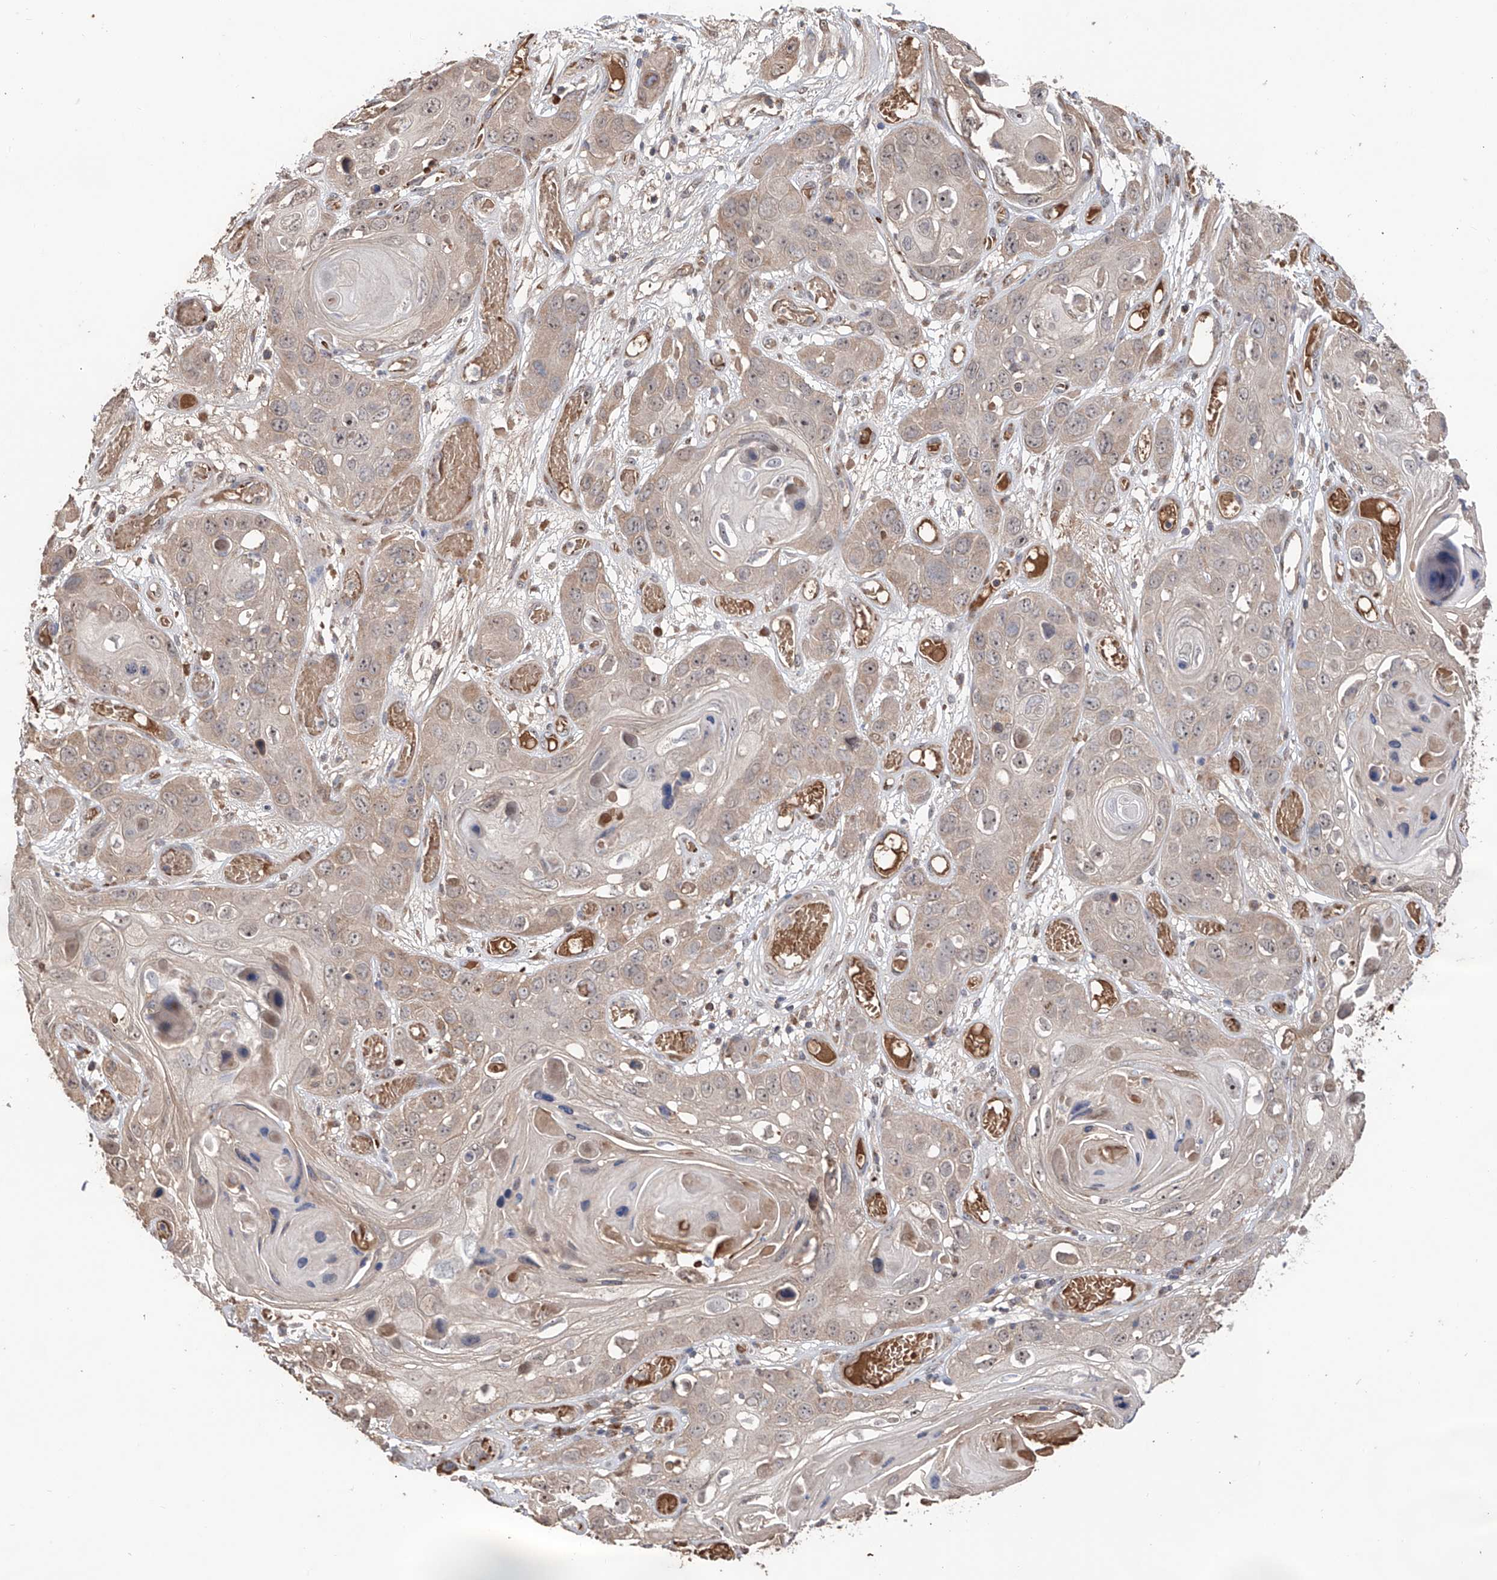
{"staining": {"intensity": "weak", "quantity": "<25%", "location": "cytoplasmic/membranous"}, "tissue": "skin cancer", "cell_type": "Tumor cells", "image_type": "cancer", "snomed": [{"axis": "morphology", "description": "Squamous cell carcinoma, NOS"}, {"axis": "topography", "description": "Skin"}], "caption": "Skin squamous cell carcinoma stained for a protein using immunohistochemistry exhibits no positivity tumor cells.", "gene": "EDN1", "patient": {"sex": "male", "age": 55}}